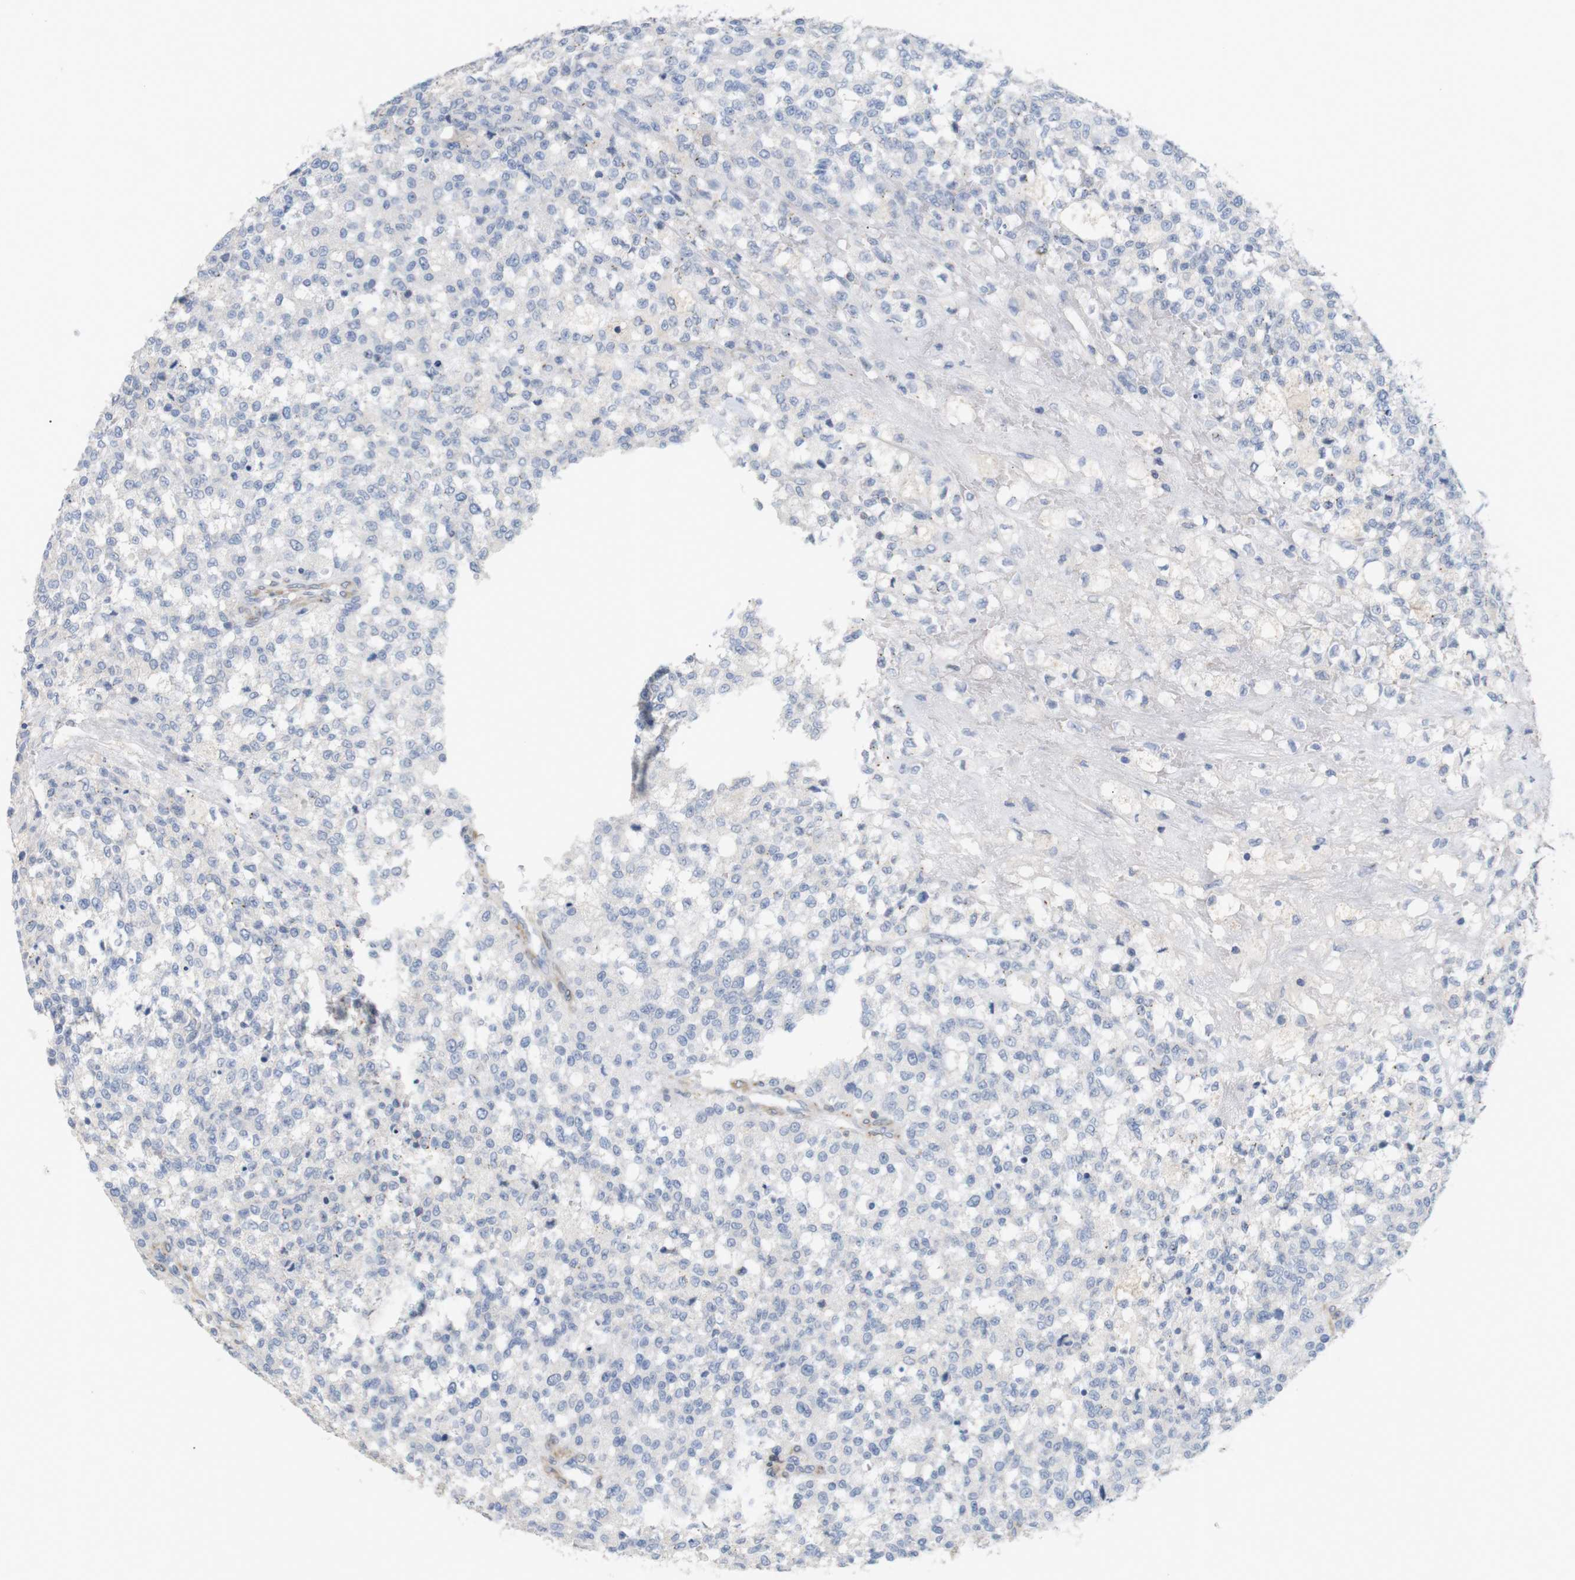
{"staining": {"intensity": "negative", "quantity": "none", "location": "none"}, "tissue": "testis cancer", "cell_type": "Tumor cells", "image_type": "cancer", "snomed": [{"axis": "morphology", "description": "Seminoma, NOS"}, {"axis": "topography", "description": "Testis"}], "caption": "An immunohistochemistry photomicrograph of testis seminoma is shown. There is no staining in tumor cells of testis seminoma.", "gene": "ITPR1", "patient": {"sex": "male", "age": 59}}